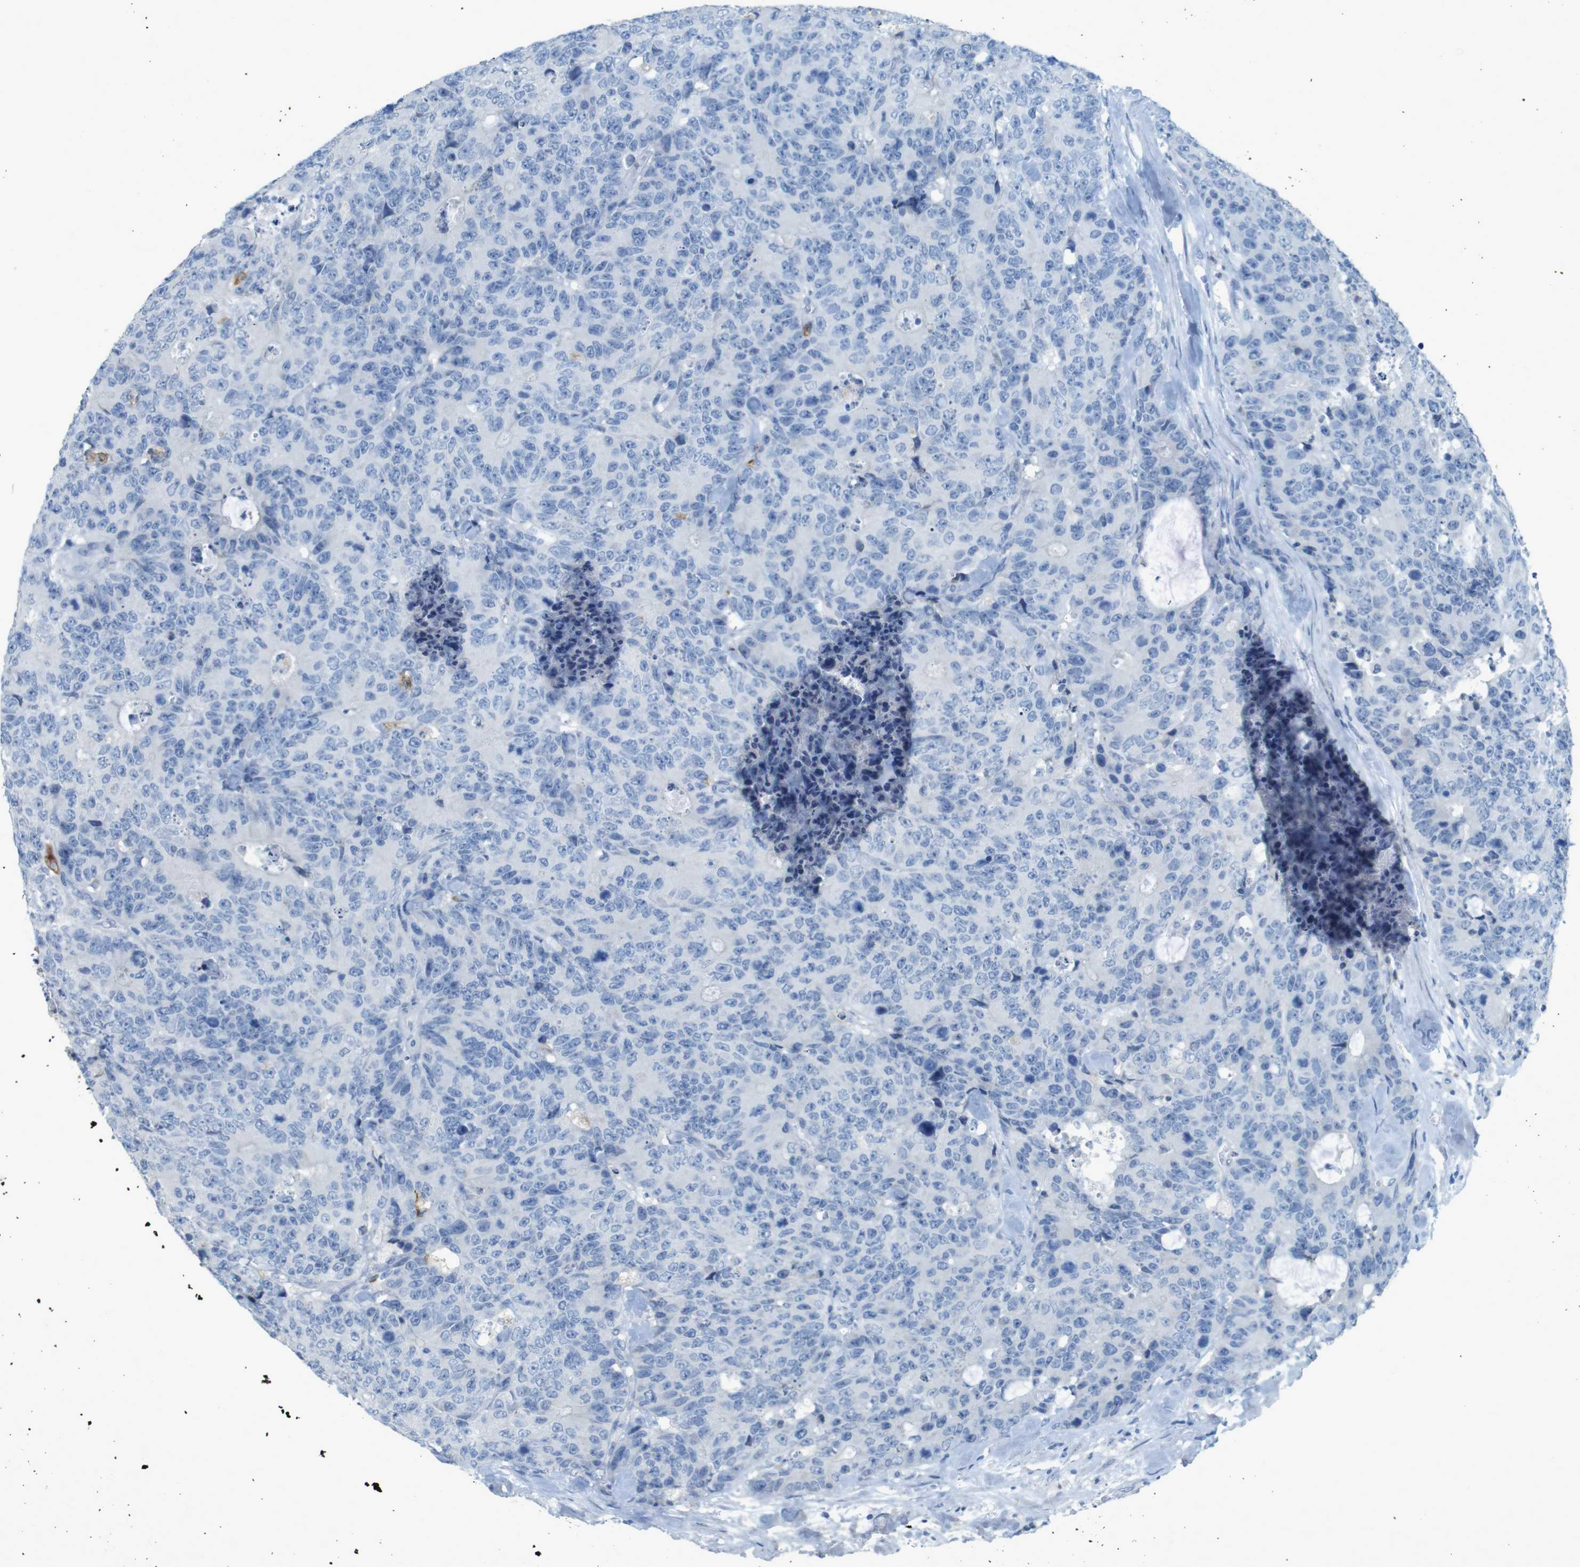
{"staining": {"intensity": "negative", "quantity": "none", "location": "none"}, "tissue": "colorectal cancer", "cell_type": "Tumor cells", "image_type": "cancer", "snomed": [{"axis": "morphology", "description": "Adenocarcinoma, NOS"}, {"axis": "topography", "description": "Colon"}], "caption": "A micrograph of adenocarcinoma (colorectal) stained for a protein reveals no brown staining in tumor cells.", "gene": "CD320", "patient": {"sex": "female", "age": 86}}